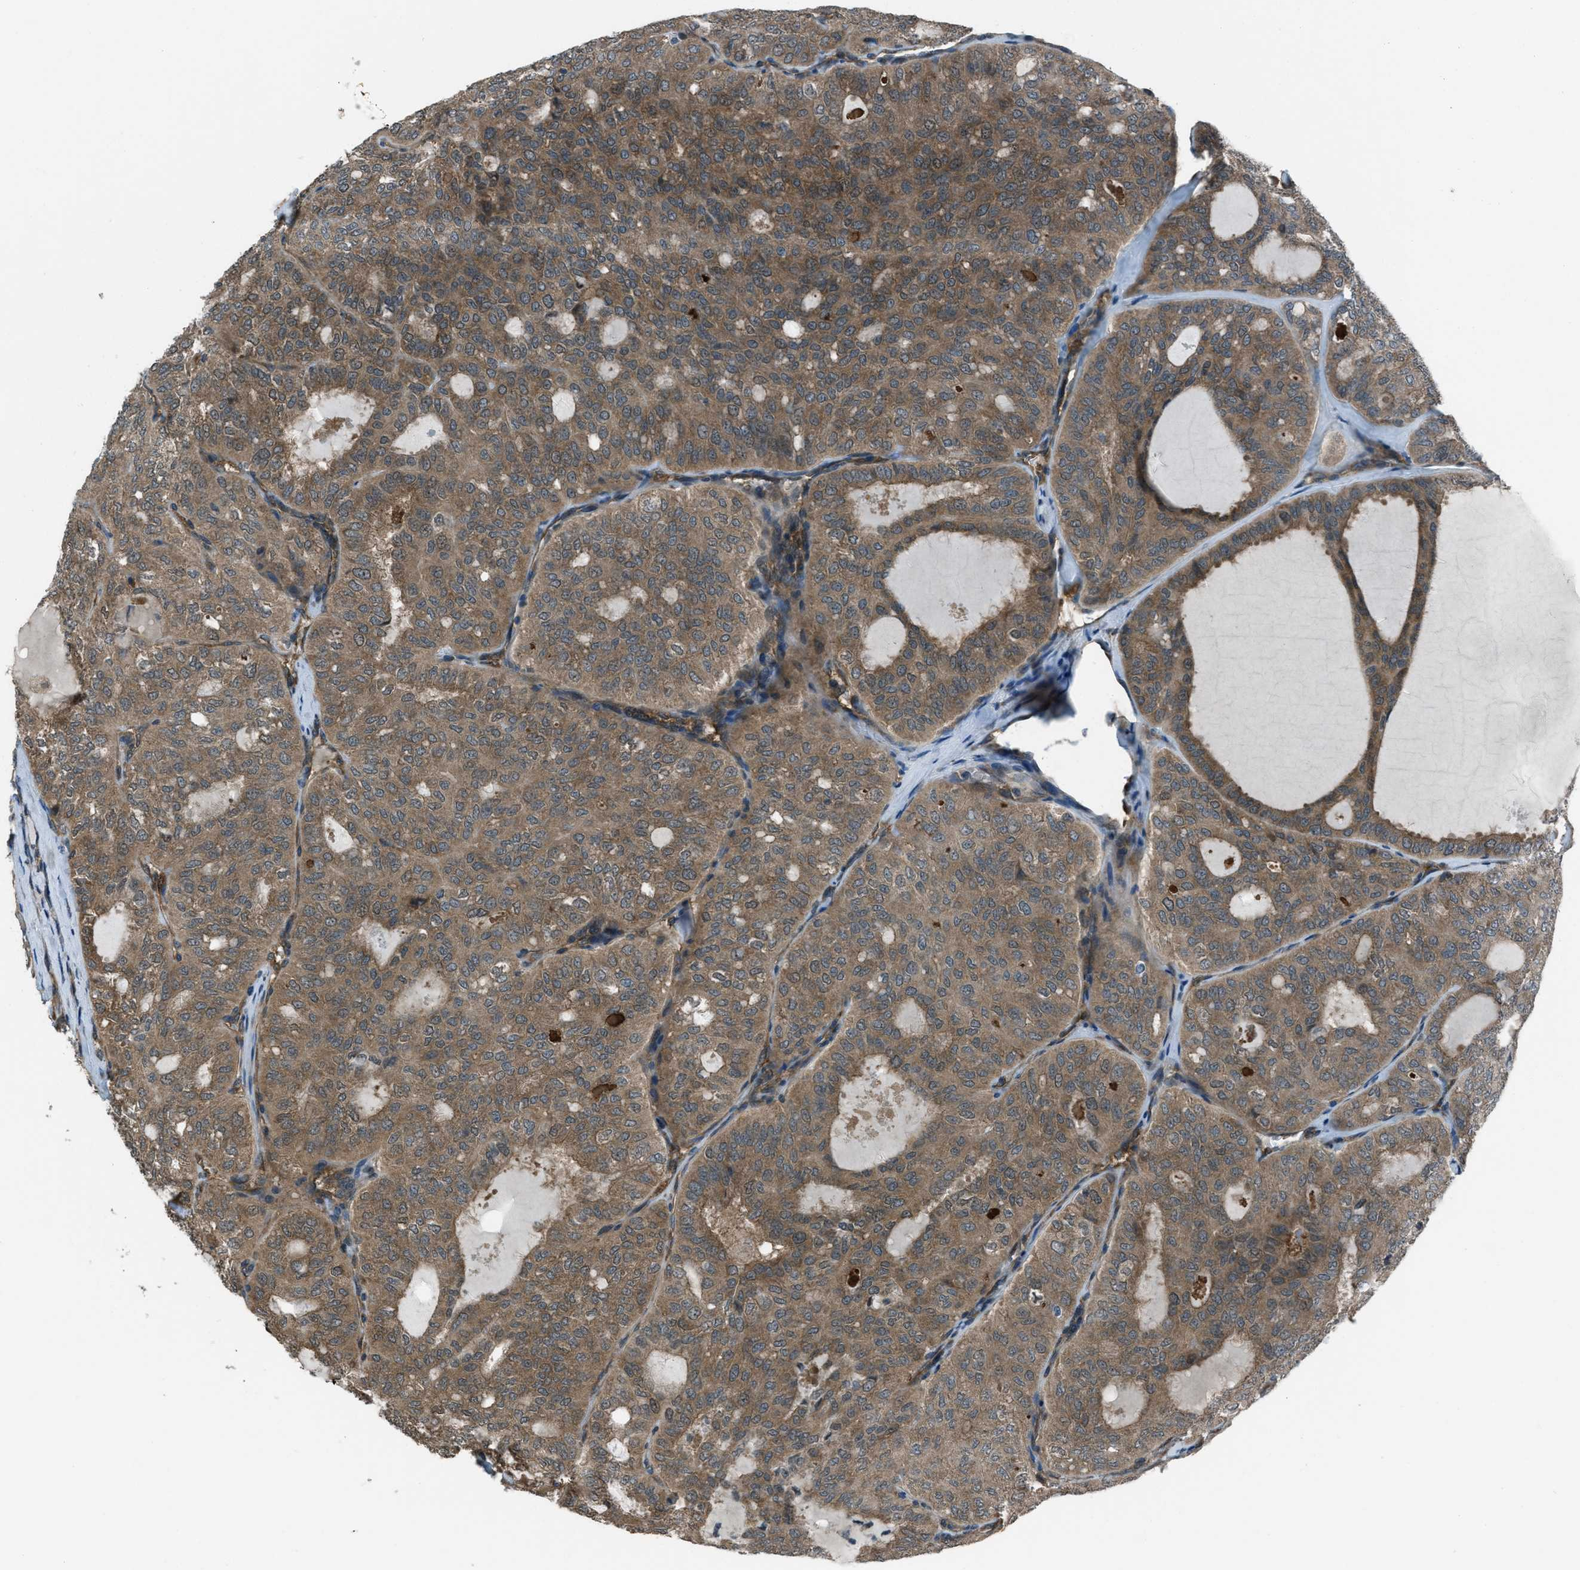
{"staining": {"intensity": "moderate", "quantity": ">75%", "location": "cytoplasmic/membranous"}, "tissue": "thyroid cancer", "cell_type": "Tumor cells", "image_type": "cancer", "snomed": [{"axis": "morphology", "description": "Follicular adenoma carcinoma, NOS"}, {"axis": "topography", "description": "Thyroid gland"}], "caption": "Protein expression analysis of thyroid follicular adenoma carcinoma shows moderate cytoplasmic/membranous positivity in about >75% of tumor cells.", "gene": "ASAP2", "patient": {"sex": "male", "age": 75}}